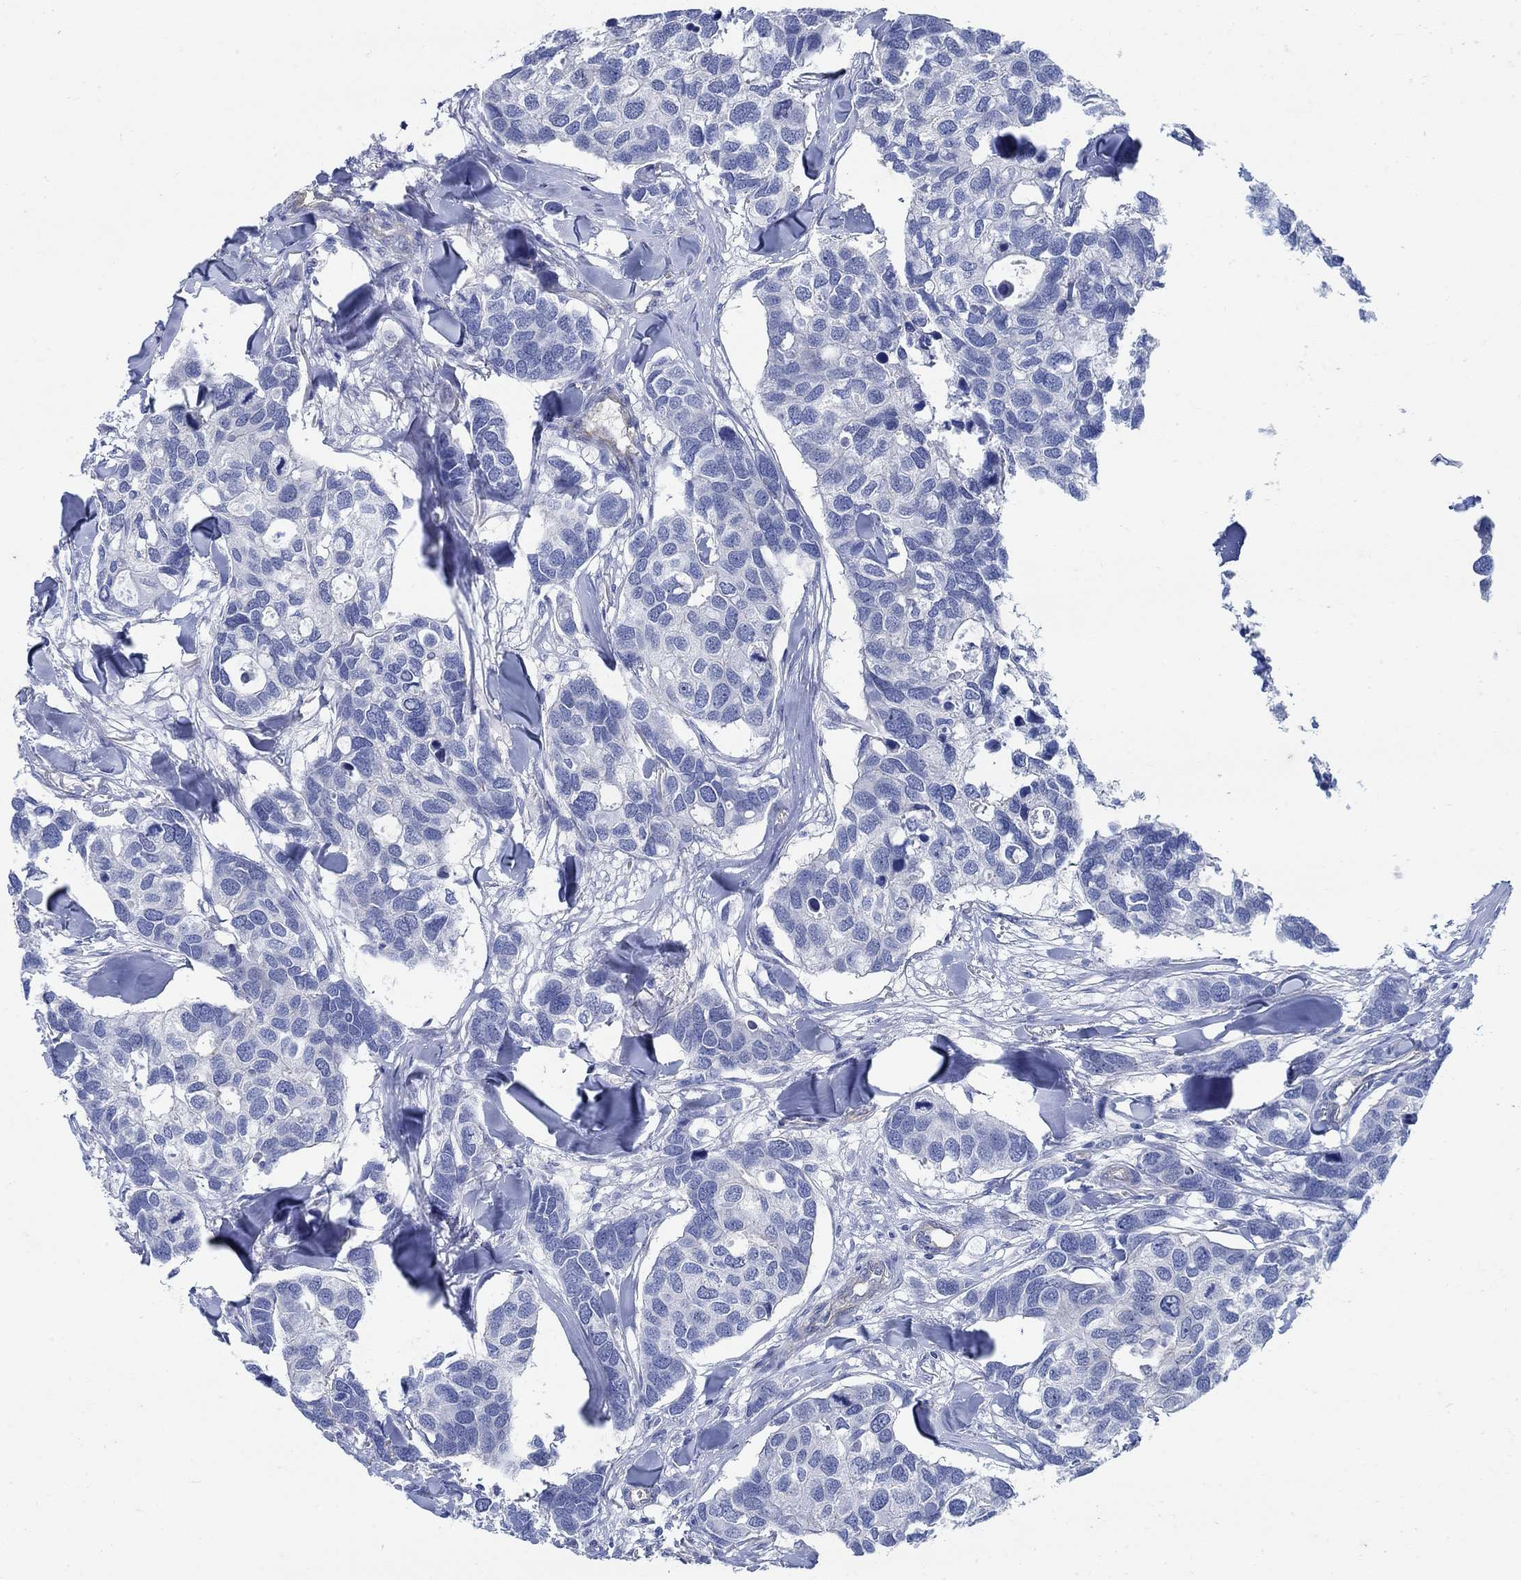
{"staining": {"intensity": "negative", "quantity": "none", "location": "none"}, "tissue": "breast cancer", "cell_type": "Tumor cells", "image_type": "cancer", "snomed": [{"axis": "morphology", "description": "Duct carcinoma"}, {"axis": "topography", "description": "Breast"}], "caption": "Protein analysis of breast cancer exhibits no significant positivity in tumor cells.", "gene": "TMEM198", "patient": {"sex": "female", "age": 83}}